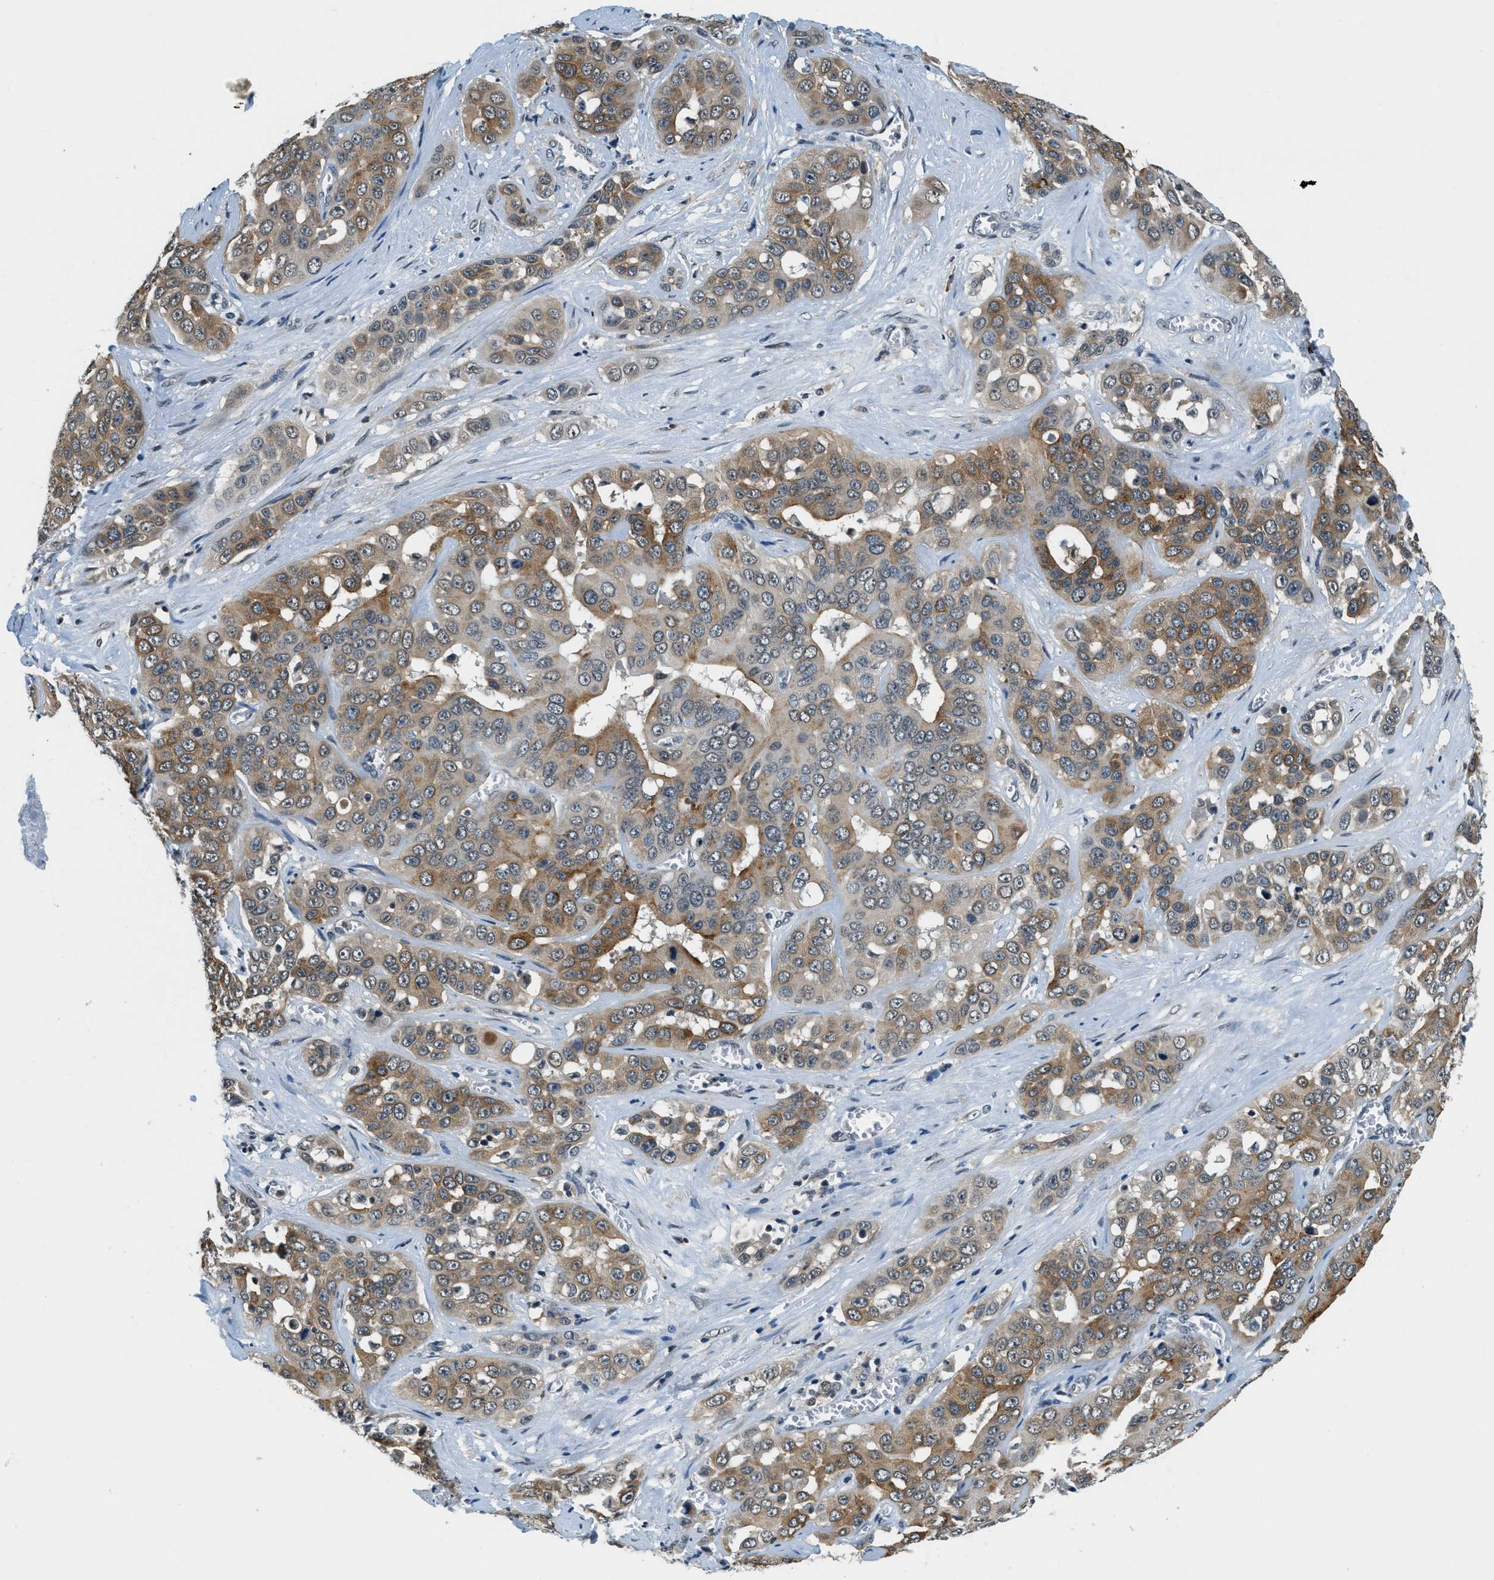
{"staining": {"intensity": "moderate", "quantity": ">75%", "location": "cytoplasmic/membranous"}, "tissue": "liver cancer", "cell_type": "Tumor cells", "image_type": "cancer", "snomed": [{"axis": "morphology", "description": "Cholangiocarcinoma"}, {"axis": "topography", "description": "Liver"}], "caption": "IHC of human liver cancer (cholangiocarcinoma) reveals medium levels of moderate cytoplasmic/membranous staining in about >75% of tumor cells.", "gene": "RAB11FIP1", "patient": {"sex": "female", "age": 52}}